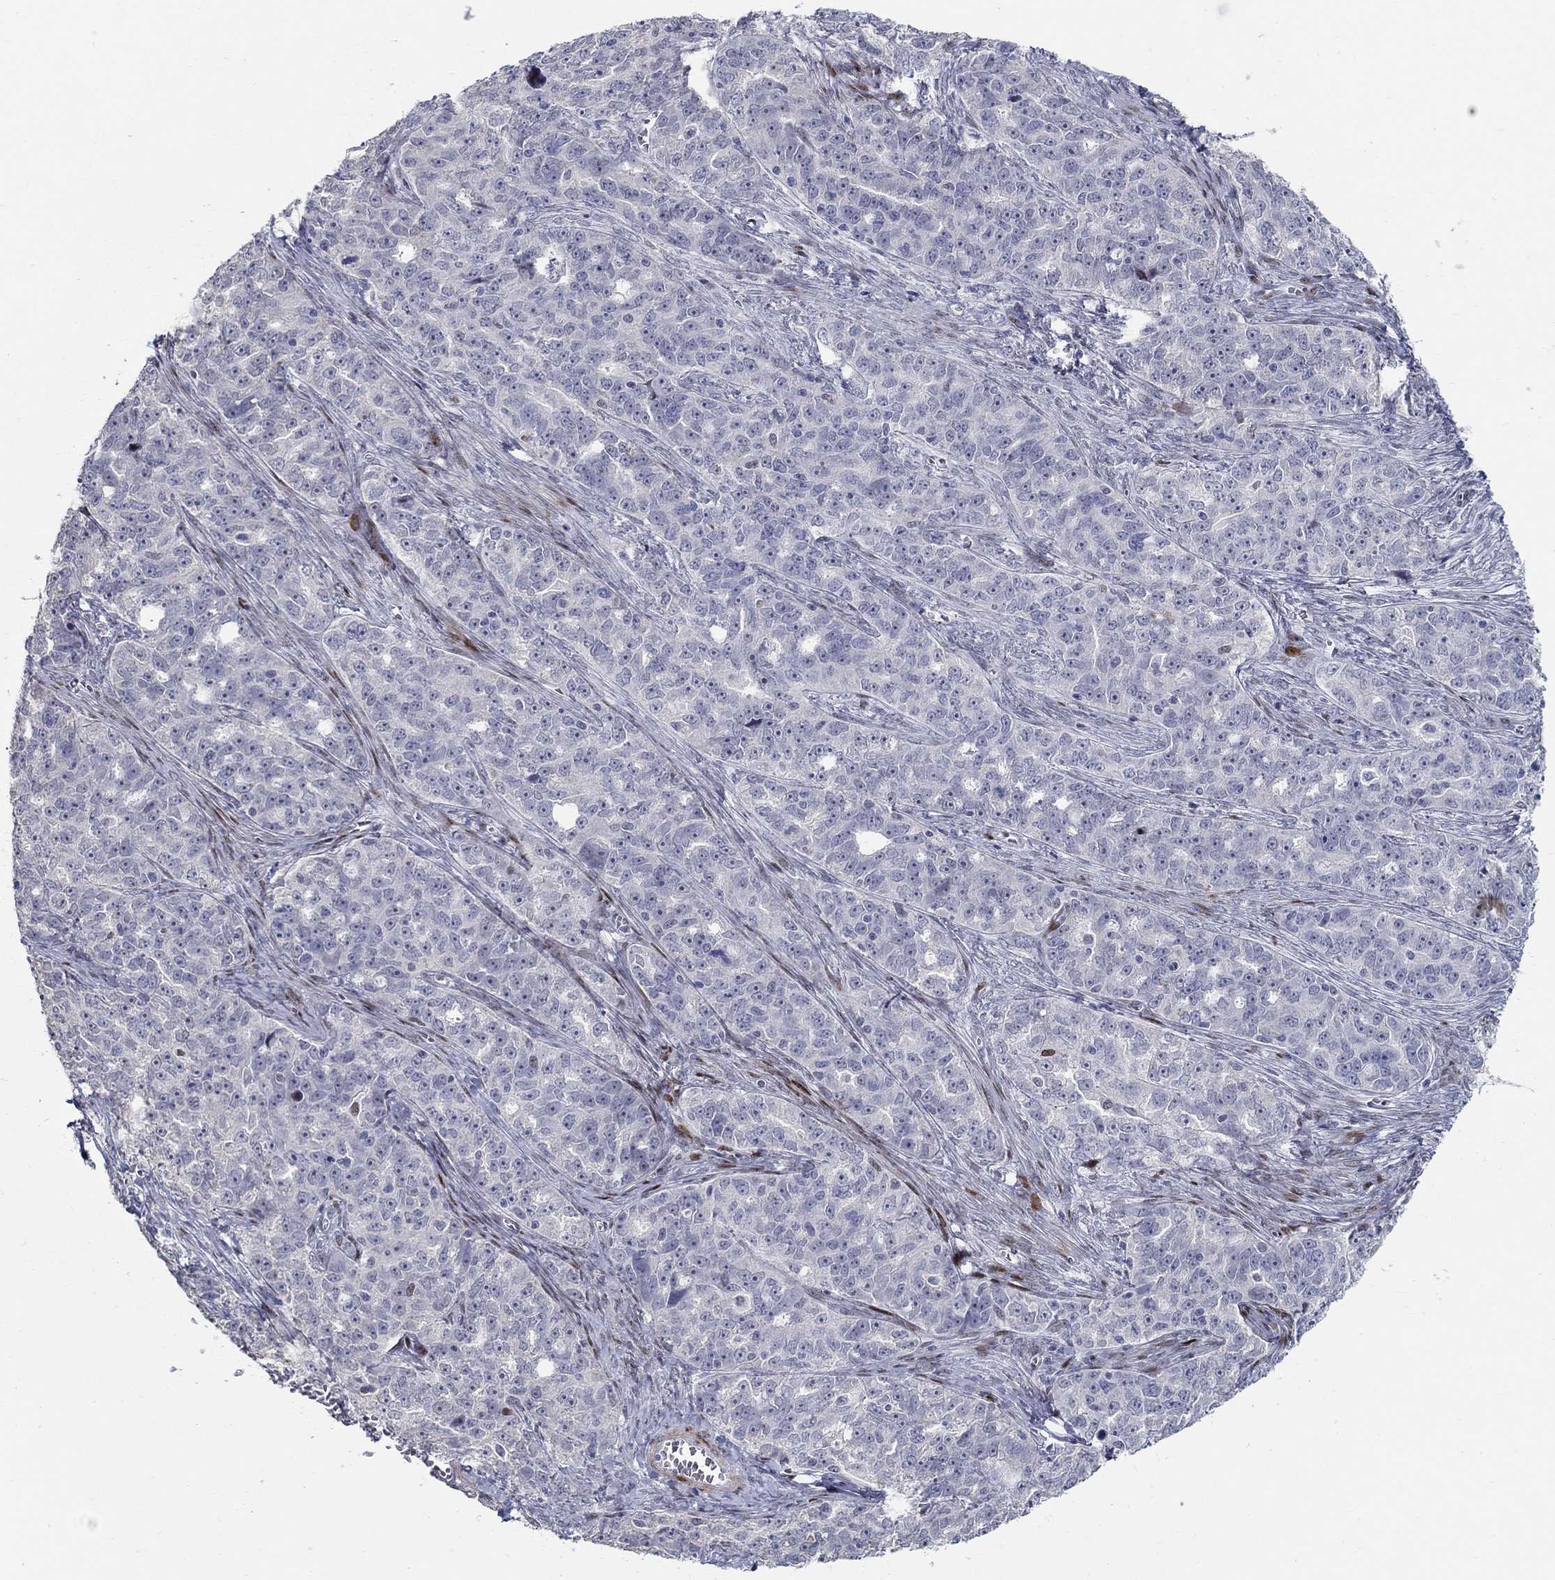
{"staining": {"intensity": "negative", "quantity": "none", "location": "none"}, "tissue": "ovarian cancer", "cell_type": "Tumor cells", "image_type": "cancer", "snomed": [{"axis": "morphology", "description": "Cystadenocarcinoma, serous, NOS"}, {"axis": "topography", "description": "Ovary"}], "caption": "A high-resolution image shows immunohistochemistry staining of ovarian serous cystadenocarcinoma, which demonstrates no significant staining in tumor cells.", "gene": "RAPGEF5", "patient": {"sex": "female", "age": 51}}